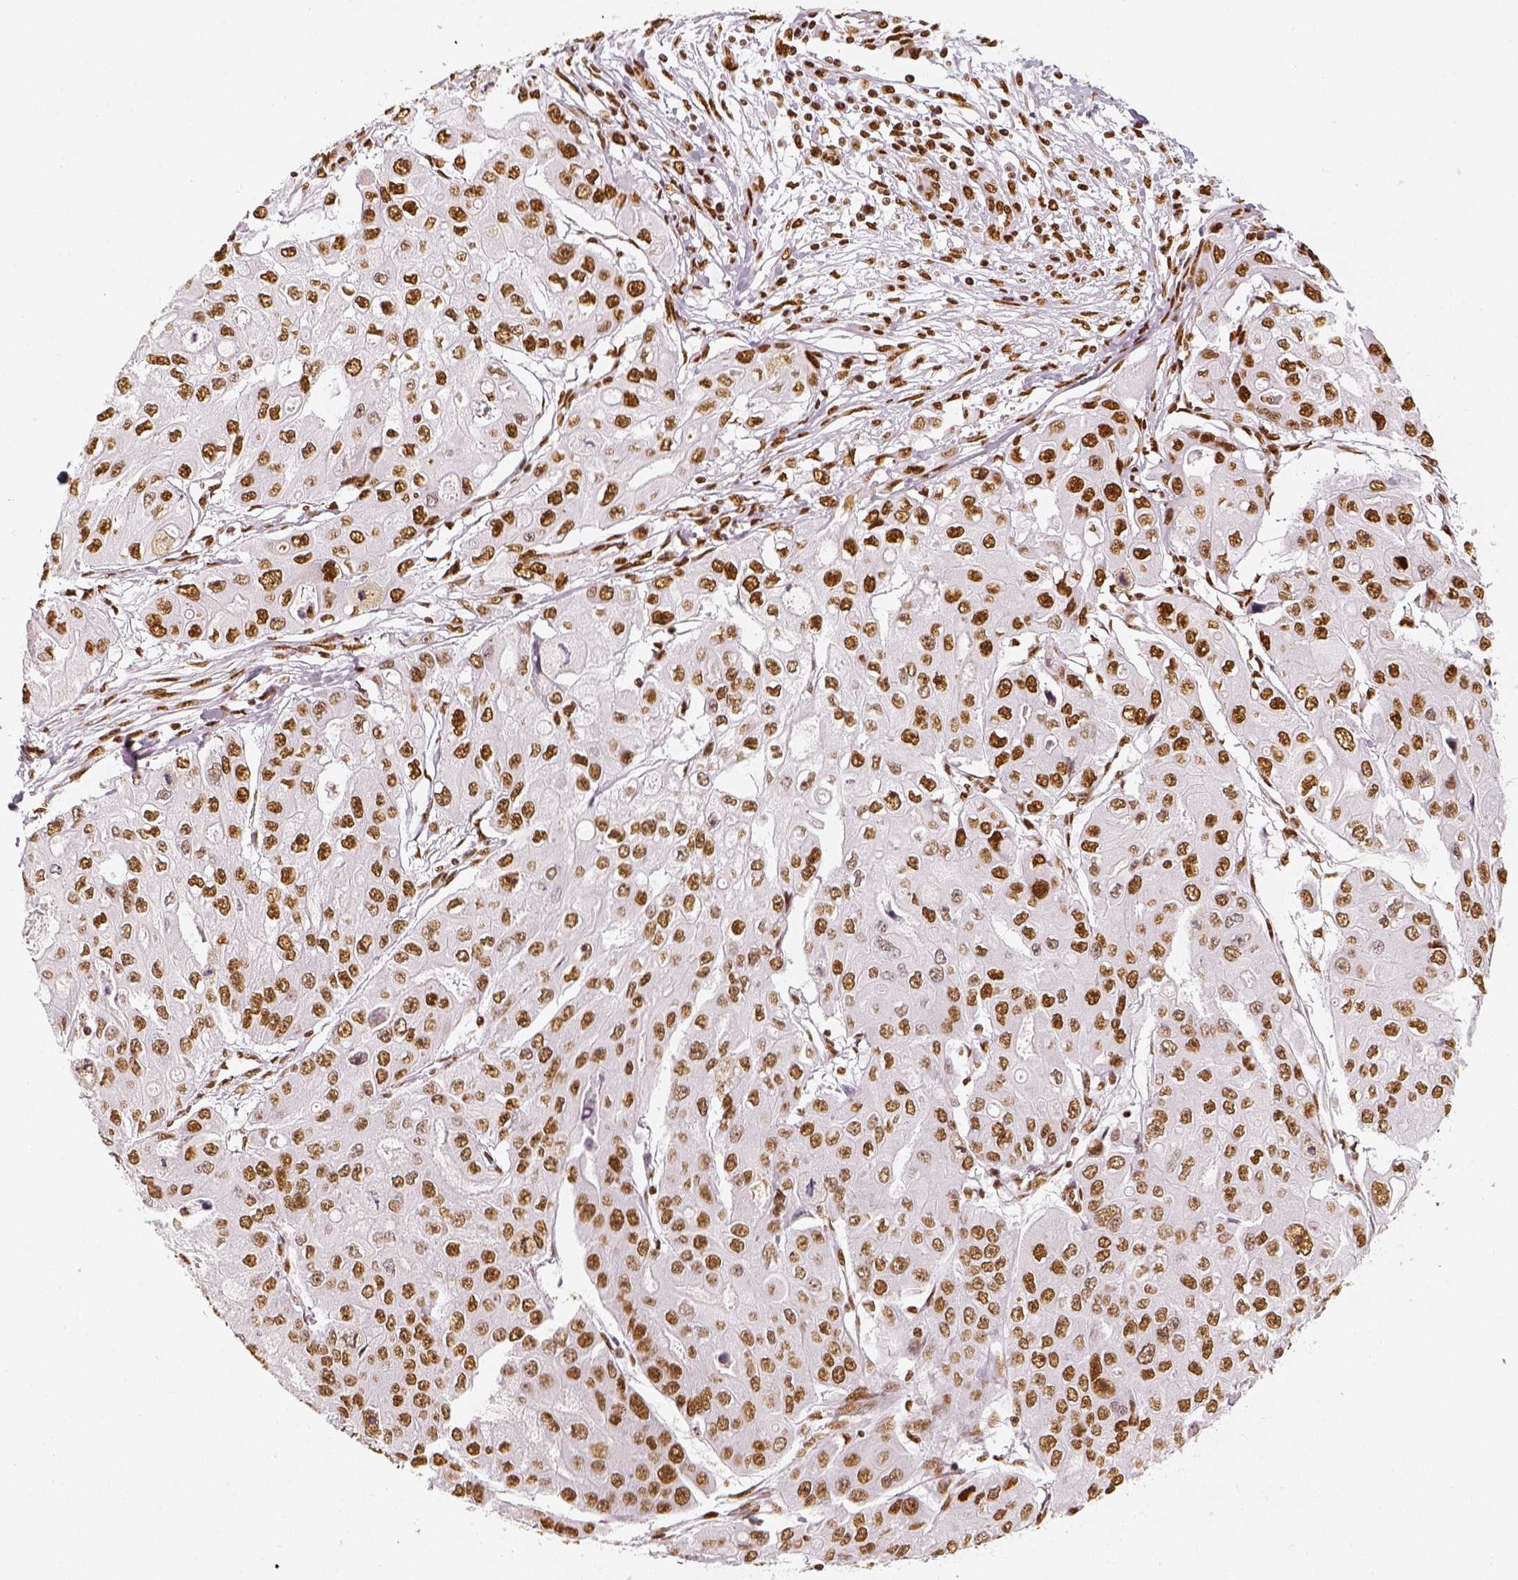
{"staining": {"intensity": "moderate", "quantity": ">75%", "location": "nuclear"}, "tissue": "ovarian cancer", "cell_type": "Tumor cells", "image_type": "cancer", "snomed": [{"axis": "morphology", "description": "Cystadenocarcinoma, serous, NOS"}, {"axis": "topography", "description": "Ovary"}], "caption": "Immunohistochemistry micrograph of neoplastic tissue: ovarian cancer stained using IHC displays medium levels of moderate protein expression localized specifically in the nuclear of tumor cells, appearing as a nuclear brown color.", "gene": "KDM5B", "patient": {"sex": "female", "age": 56}}